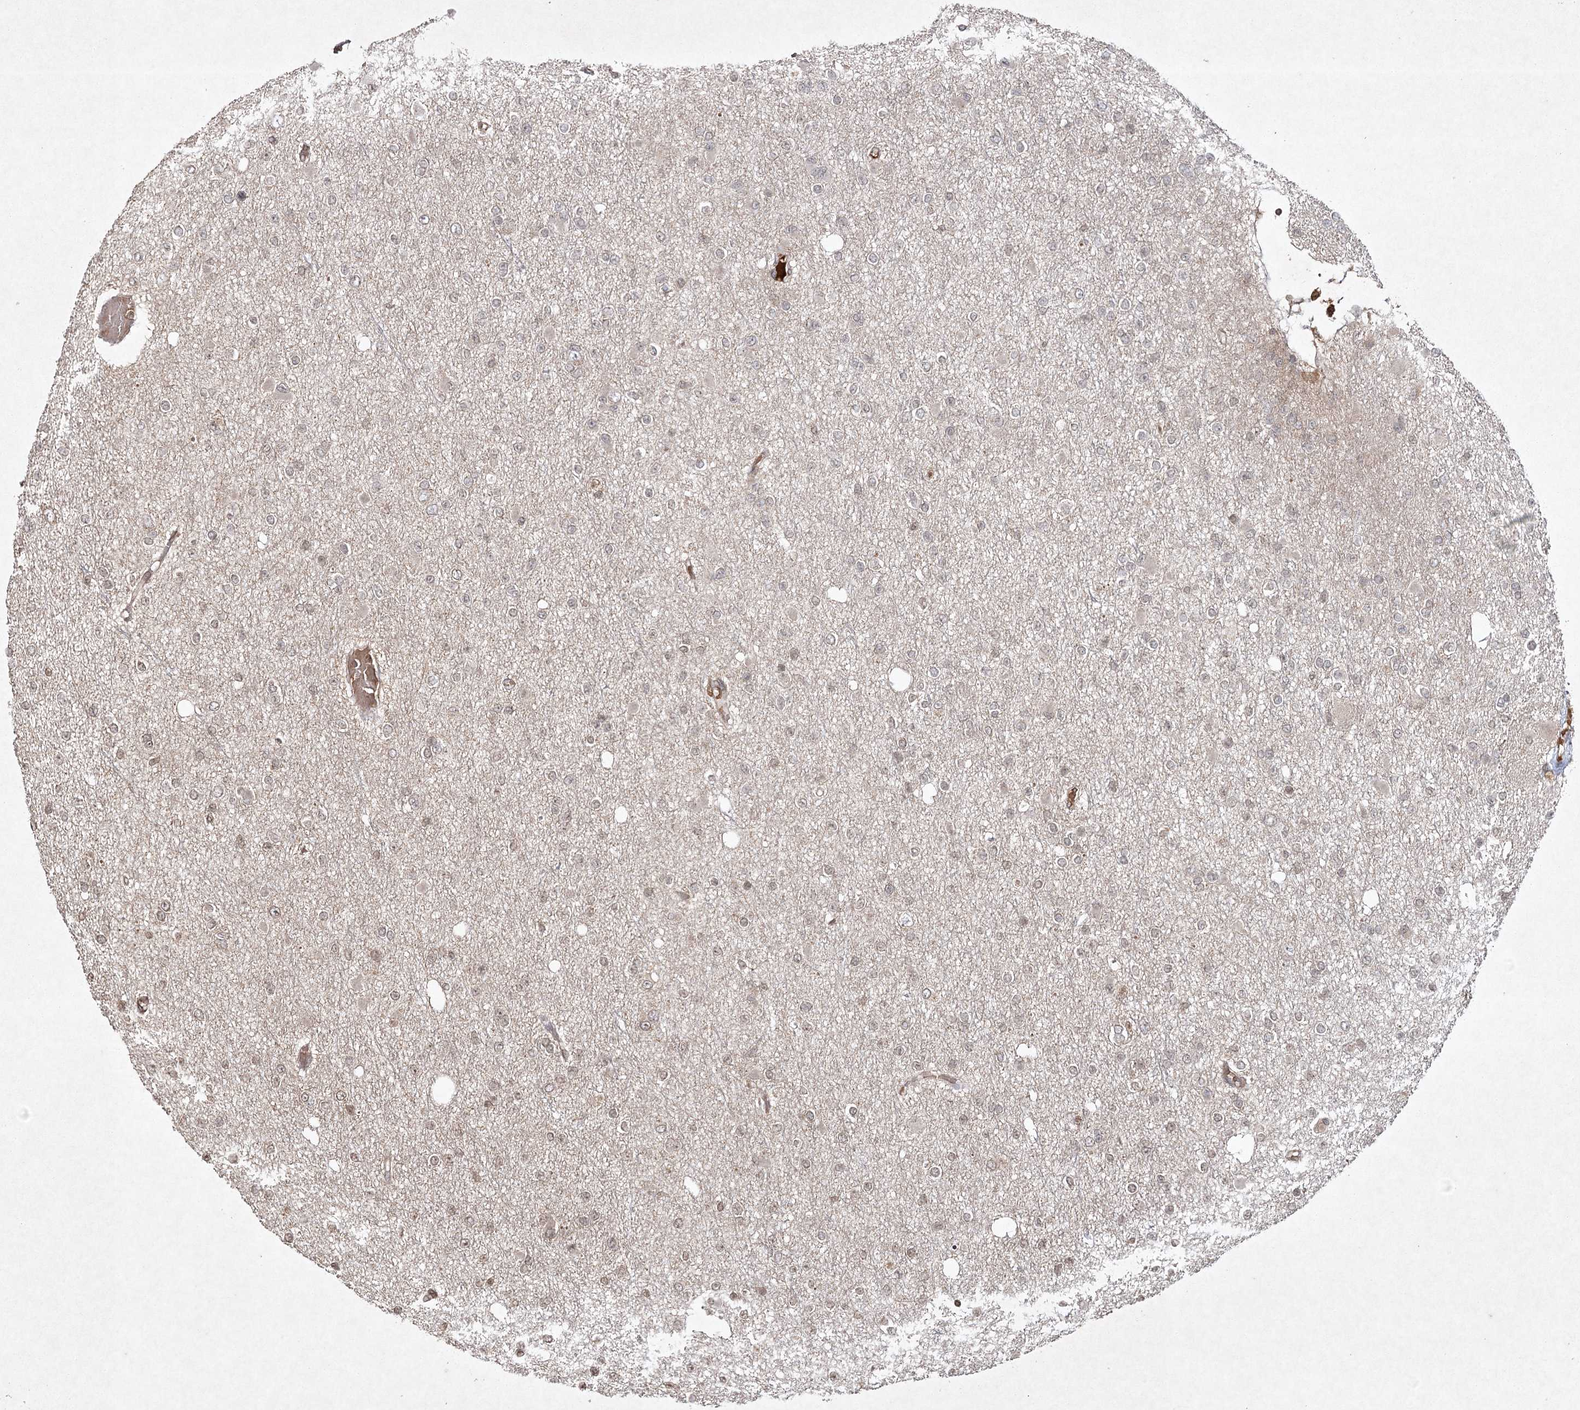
{"staining": {"intensity": "negative", "quantity": "none", "location": "none"}, "tissue": "glioma", "cell_type": "Tumor cells", "image_type": "cancer", "snomed": [{"axis": "morphology", "description": "Glioma, malignant, Low grade"}, {"axis": "topography", "description": "Brain"}], "caption": "This histopathology image is of glioma stained with IHC to label a protein in brown with the nuclei are counter-stained blue. There is no positivity in tumor cells.", "gene": "CYP2B6", "patient": {"sex": "female", "age": 22}}